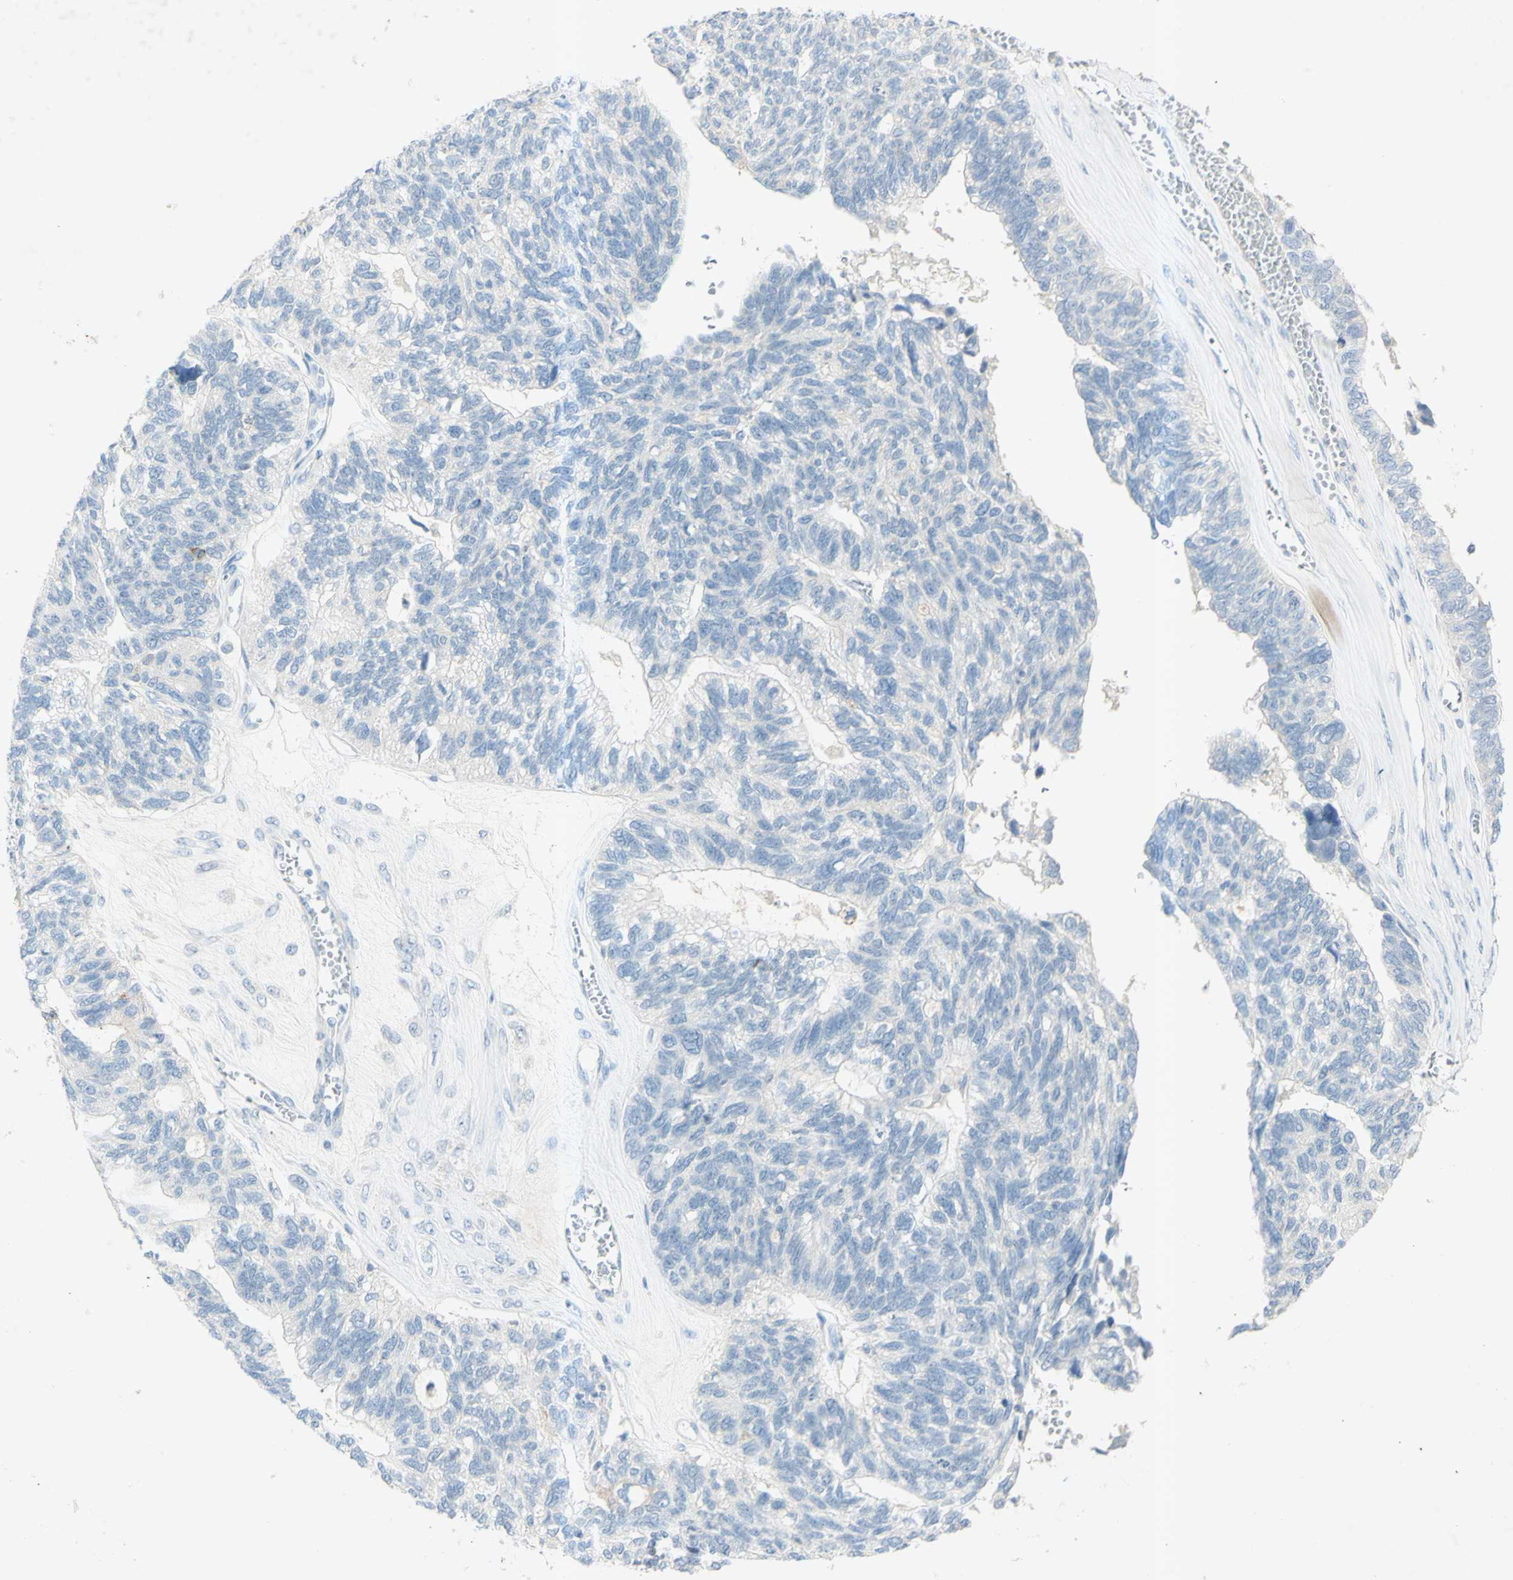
{"staining": {"intensity": "negative", "quantity": "none", "location": "none"}, "tissue": "ovarian cancer", "cell_type": "Tumor cells", "image_type": "cancer", "snomed": [{"axis": "morphology", "description": "Cystadenocarcinoma, serous, NOS"}, {"axis": "topography", "description": "Ovary"}], "caption": "Immunohistochemical staining of human ovarian serous cystadenocarcinoma exhibits no significant expression in tumor cells. (Brightfield microscopy of DAB (3,3'-diaminobenzidine) IHC at high magnification).", "gene": "GDF15", "patient": {"sex": "female", "age": 79}}